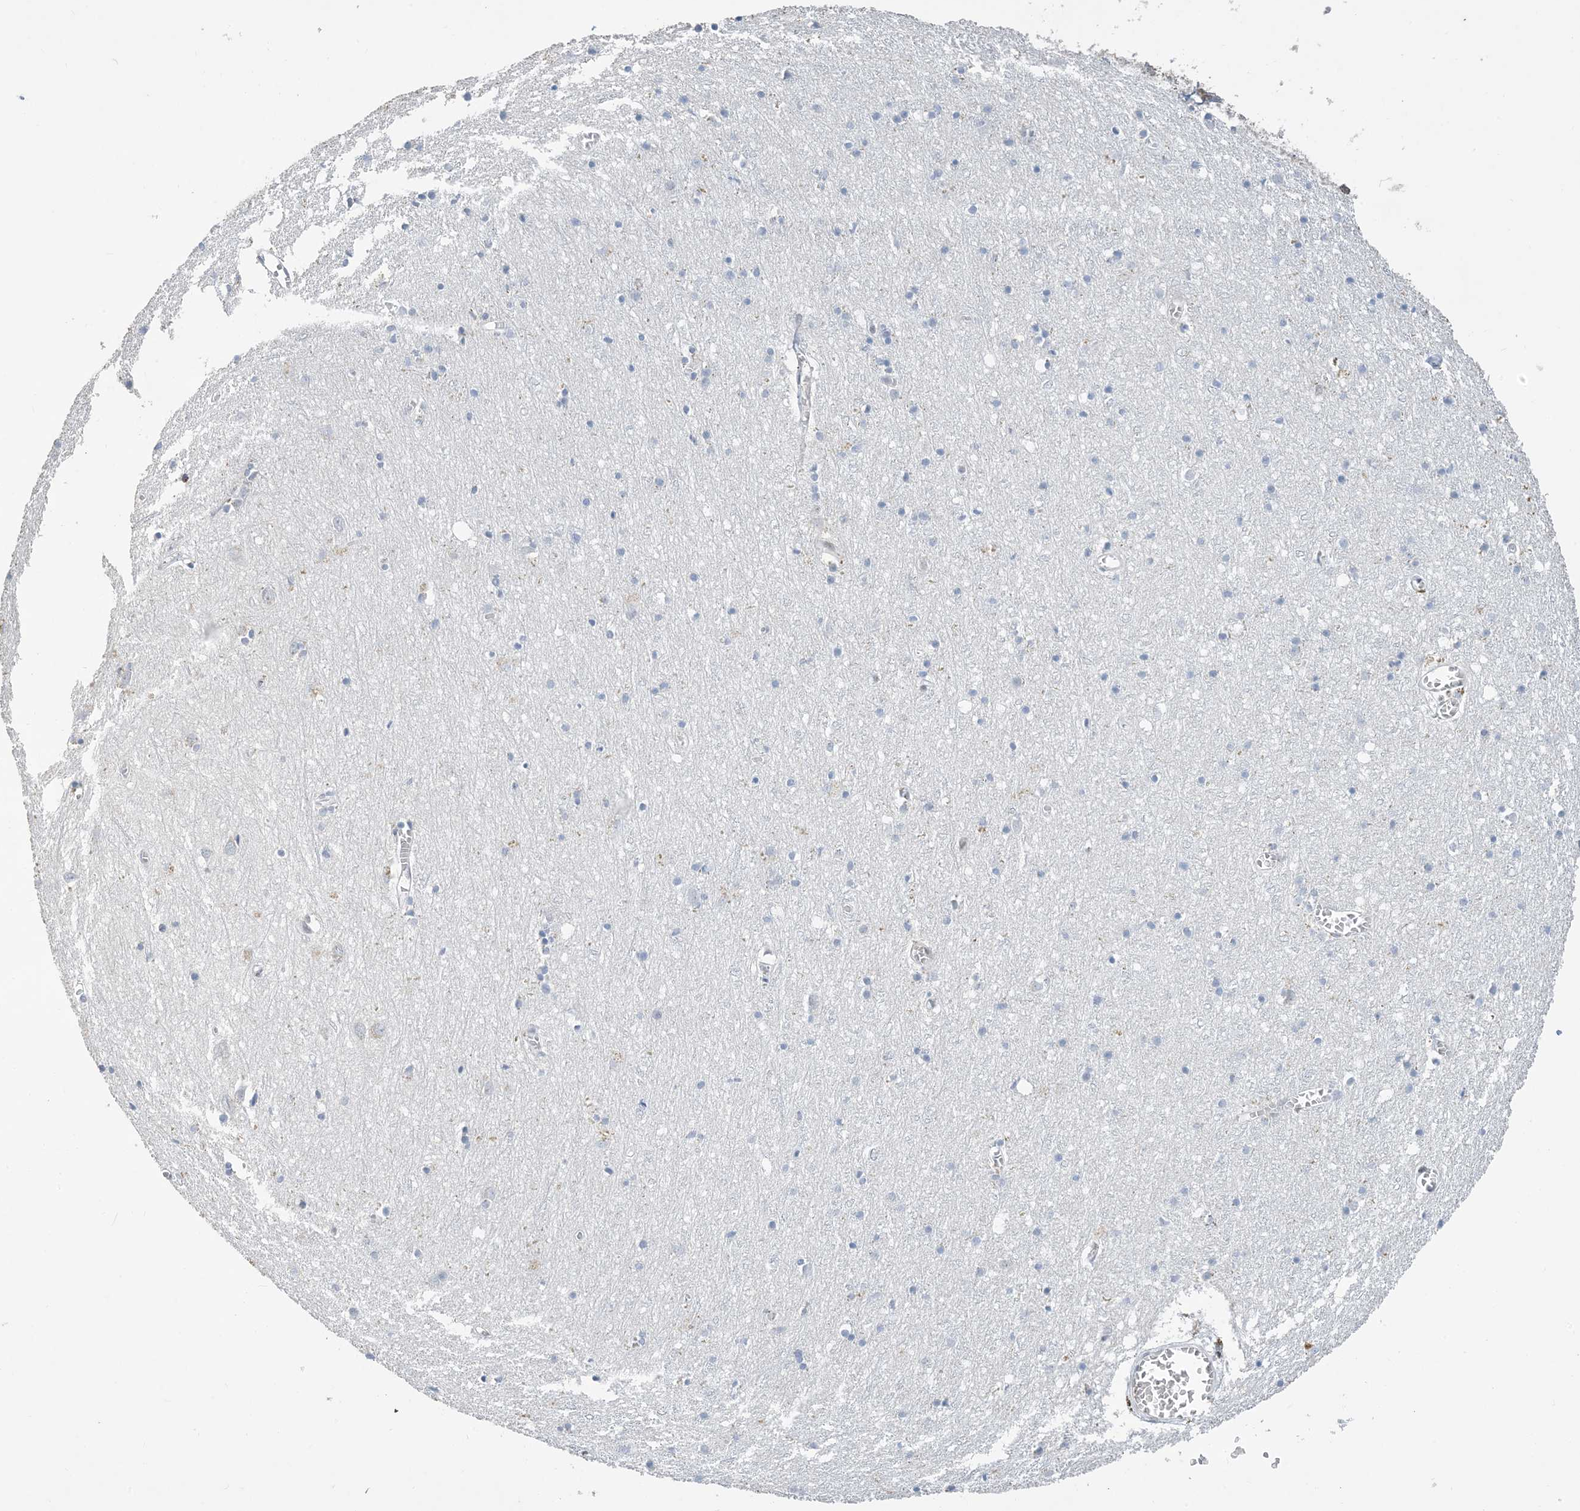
{"staining": {"intensity": "negative", "quantity": "none", "location": "none"}, "tissue": "cerebral cortex", "cell_type": "Endothelial cells", "image_type": "normal", "snomed": [{"axis": "morphology", "description": "Normal tissue, NOS"}, {"axis": "topography", "description": "Cerebral cortex"}], "caption": "Immunohistochemical staining of normal human cerebral cortex displays no significant staining in endothelial cells.", "gene": "SLC25A53", "patient": {"sex": "female", "age": 64}}